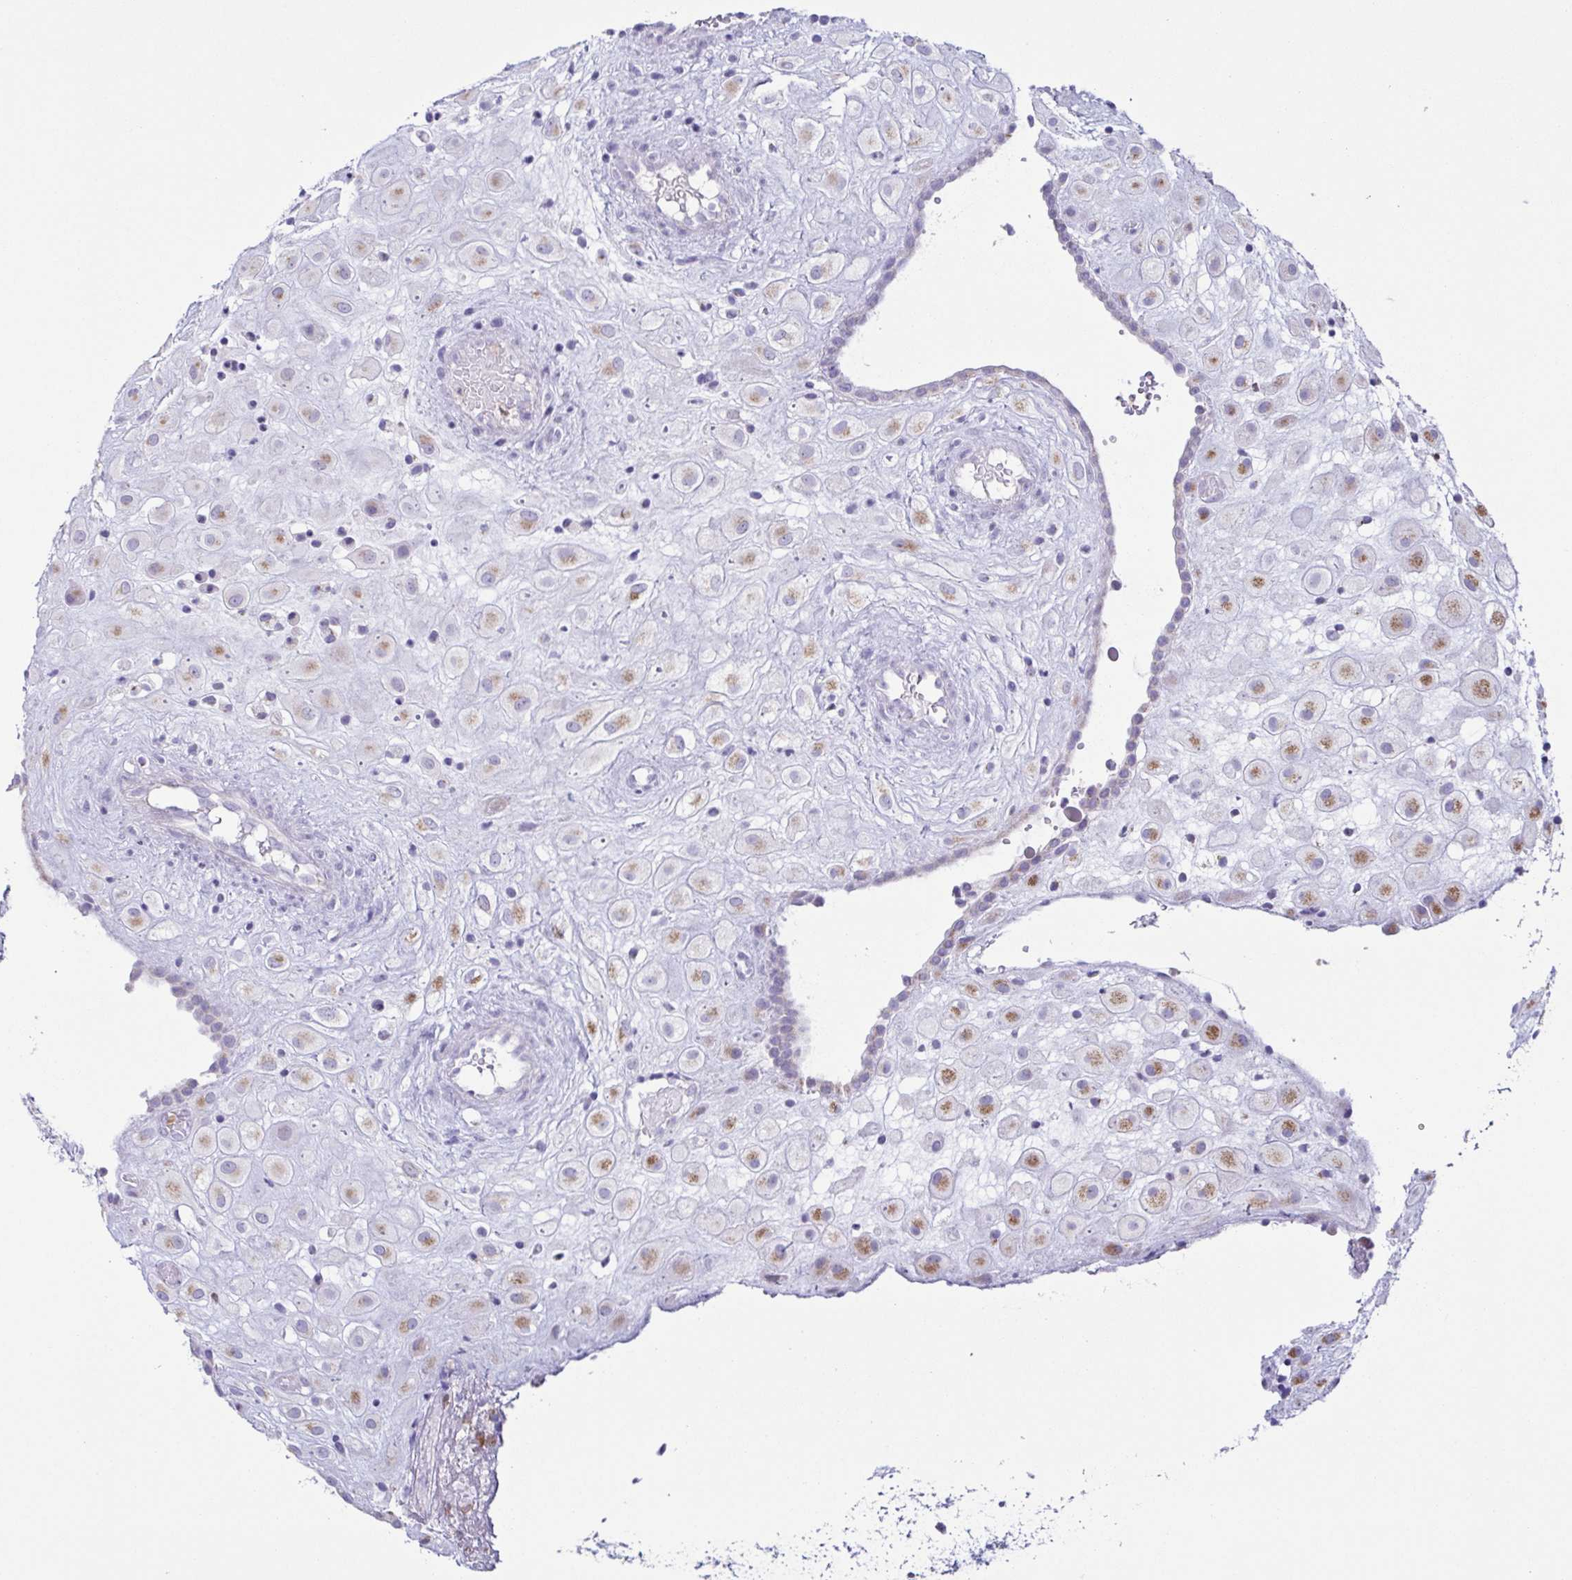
{"staining": {"intensity": "moderate", "quantity": "25%-75%", "location": "cytoplasmic/membranous"}, "tissue": "placenta", "cell_type": "Decidual cells", "image_type": "normal", "snomed": [{"axis": "morphology", "description": "Normal tissue, NOS"}, {"axis": "topography", "description": "Placenta"}], "caption": "Unremarkable placenta shows moderate cytoplasmic/membranous staining in approximately 25%-75% of decidual cells, visualized by immunohistochemistry. The staining was performed using DAB (3,3'-diaminobenzidine) to visualize the protein expression in brown, while the nuclei were stained in blue with hematoxylin (Magnification: 20x).", "gene": "AZU1", "patient": {"sex": "female", "age": 24}}